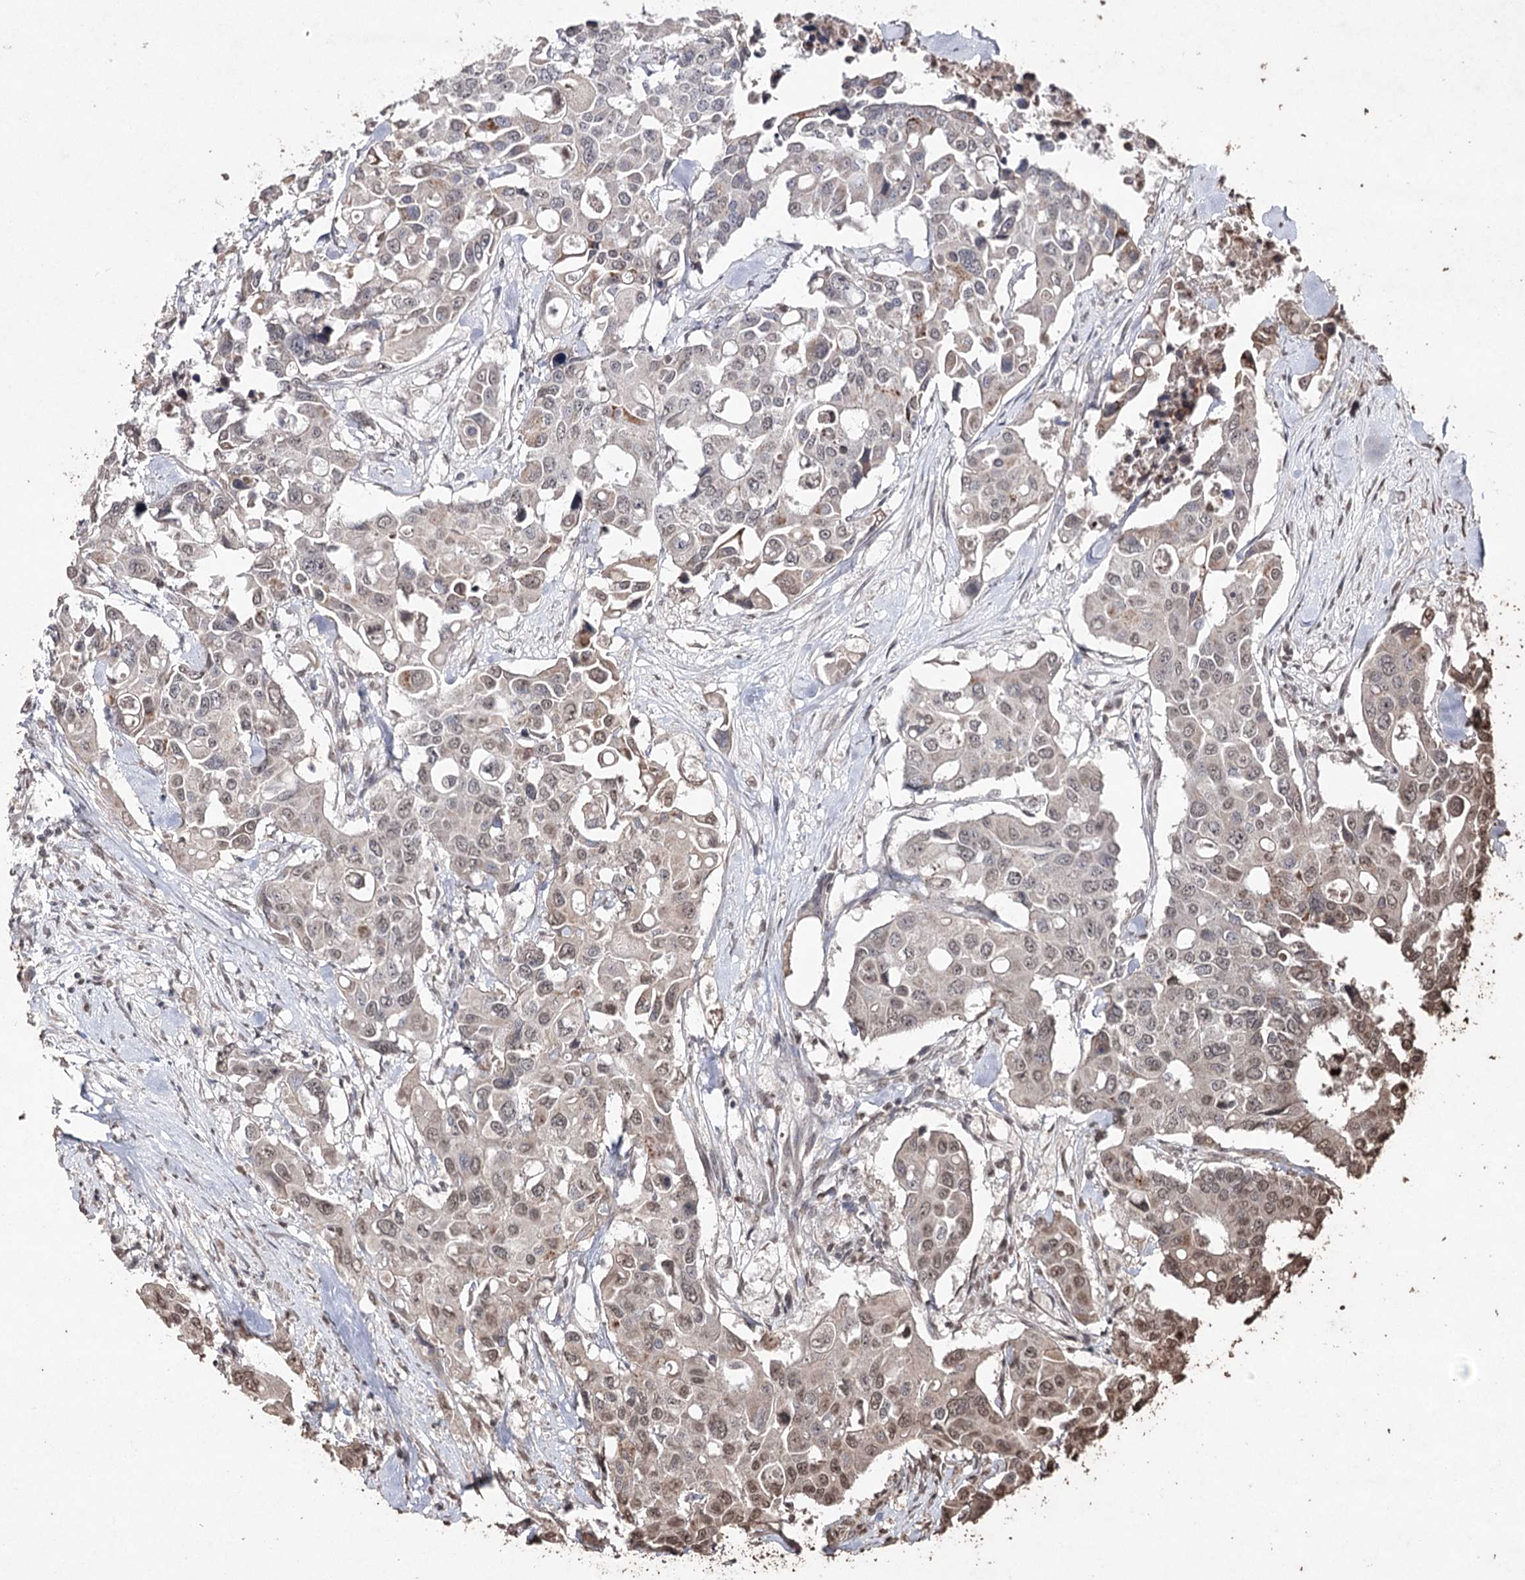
{"staining": {"intensity": "weak", "quantity": "<25%", "location": "nuclear"}, "tissue": "colorectal cancer", "cell_type": "Tumor cells", "image_type": "cancer", "snomed": [{"axis": "morphology", "description": "Adenocarcinoma, NOS"}, {"axis": "topography", "description": "Colon"}], "caption": "An image of human colorectal cancer is negative for staining in tumor cells.", "gene": "ATG14", "patient": {"sex": "male", "age": 77}}